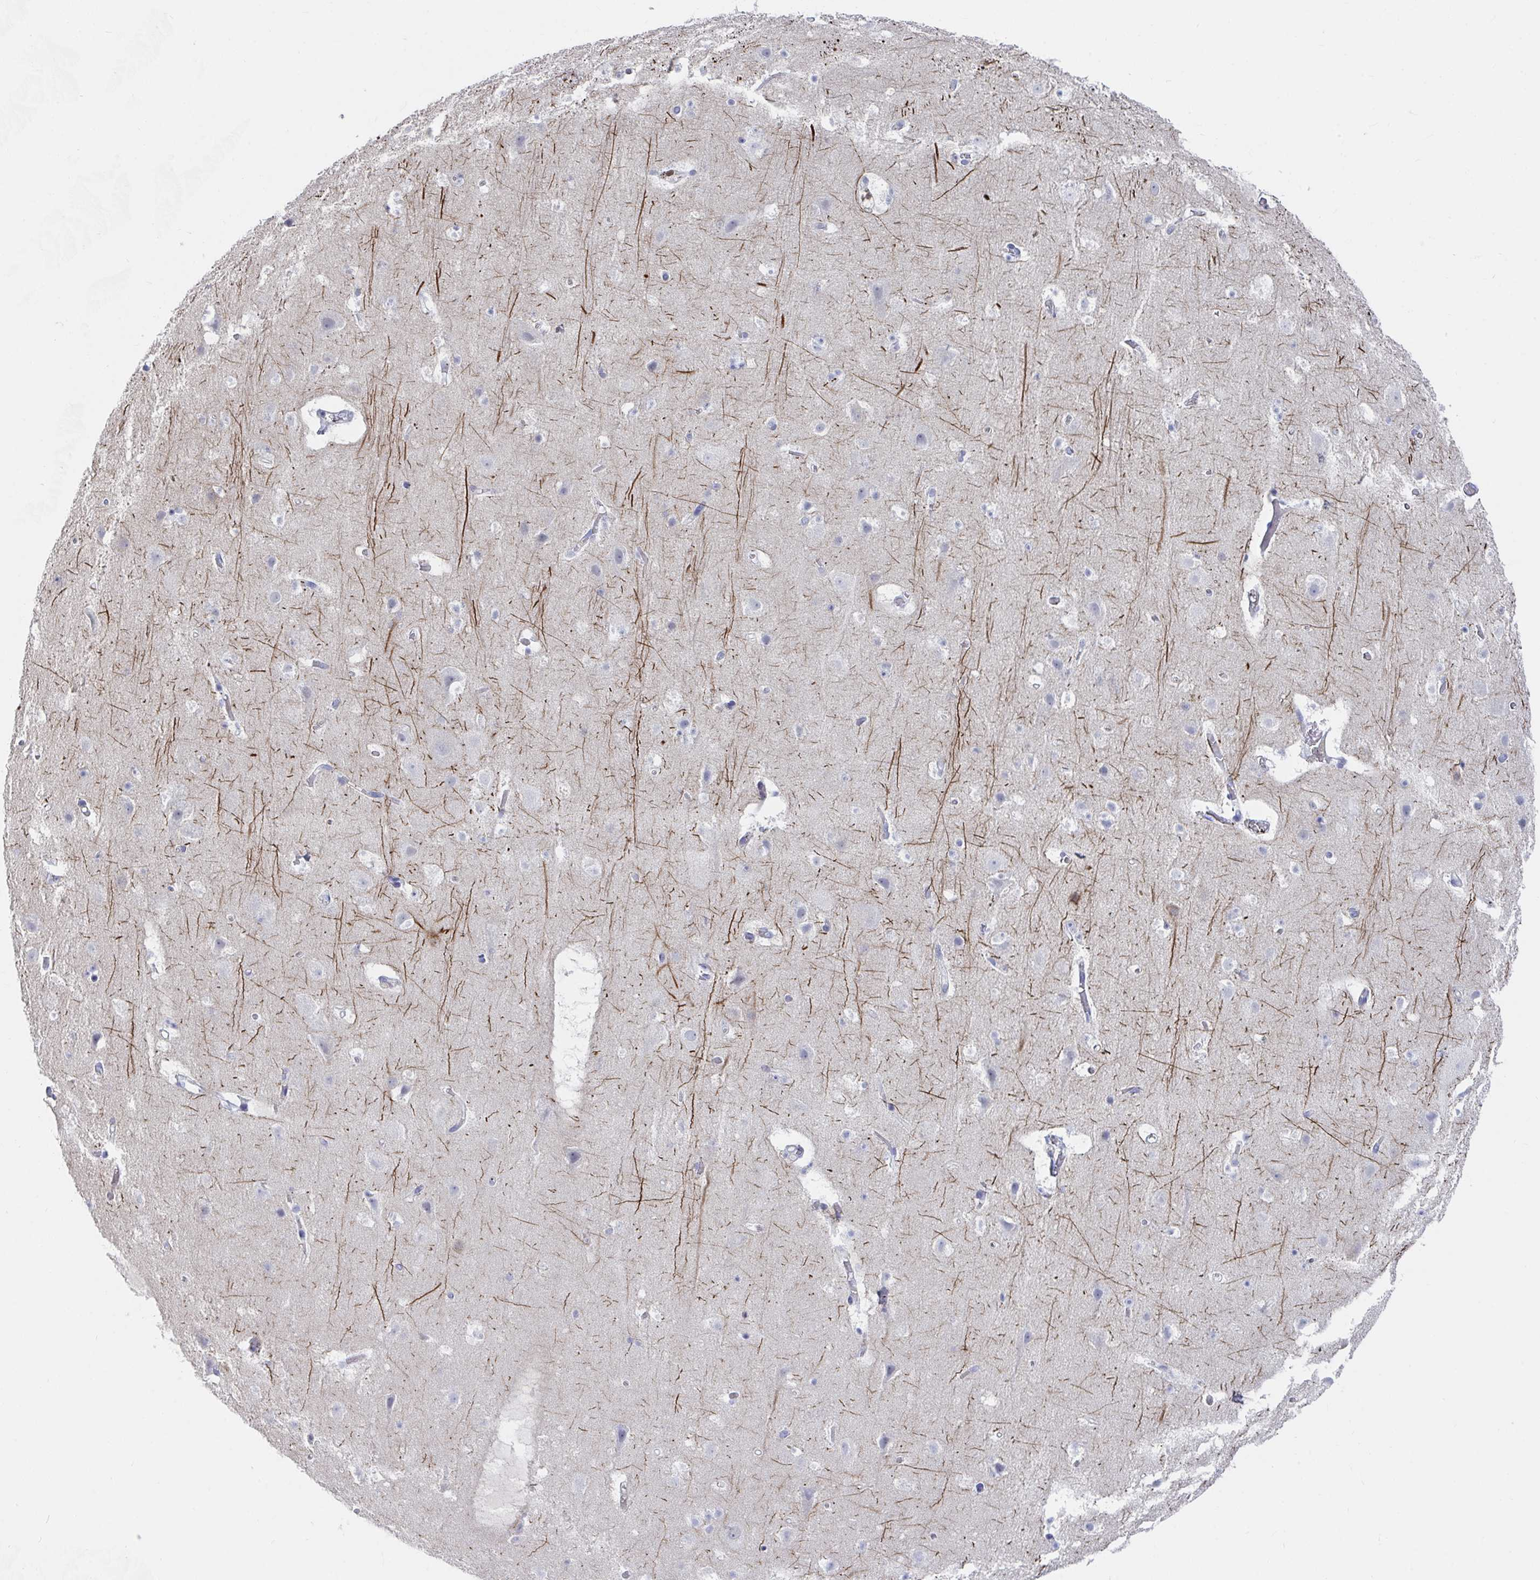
{"staining": {"intensity": "negative", "quantity": "none", "location": "none"}, "tissue": "cerebral cortex", "cell_type": "Endothelial cells", "image_type": "normal", "snomed": [{"axis": "morphology", "description": "Normal tissue, NOS"}, {"axis": "topography", "description": "Cerebral cortex"}], "caption": "Immunohistochemistry image of unremarkable cerebral cortex: cerebral cortex stained with DAB shows no significant protein expression in endothelial cells.", "gene": "DAOA", "patient": {"sex": "female", "age": 42}}